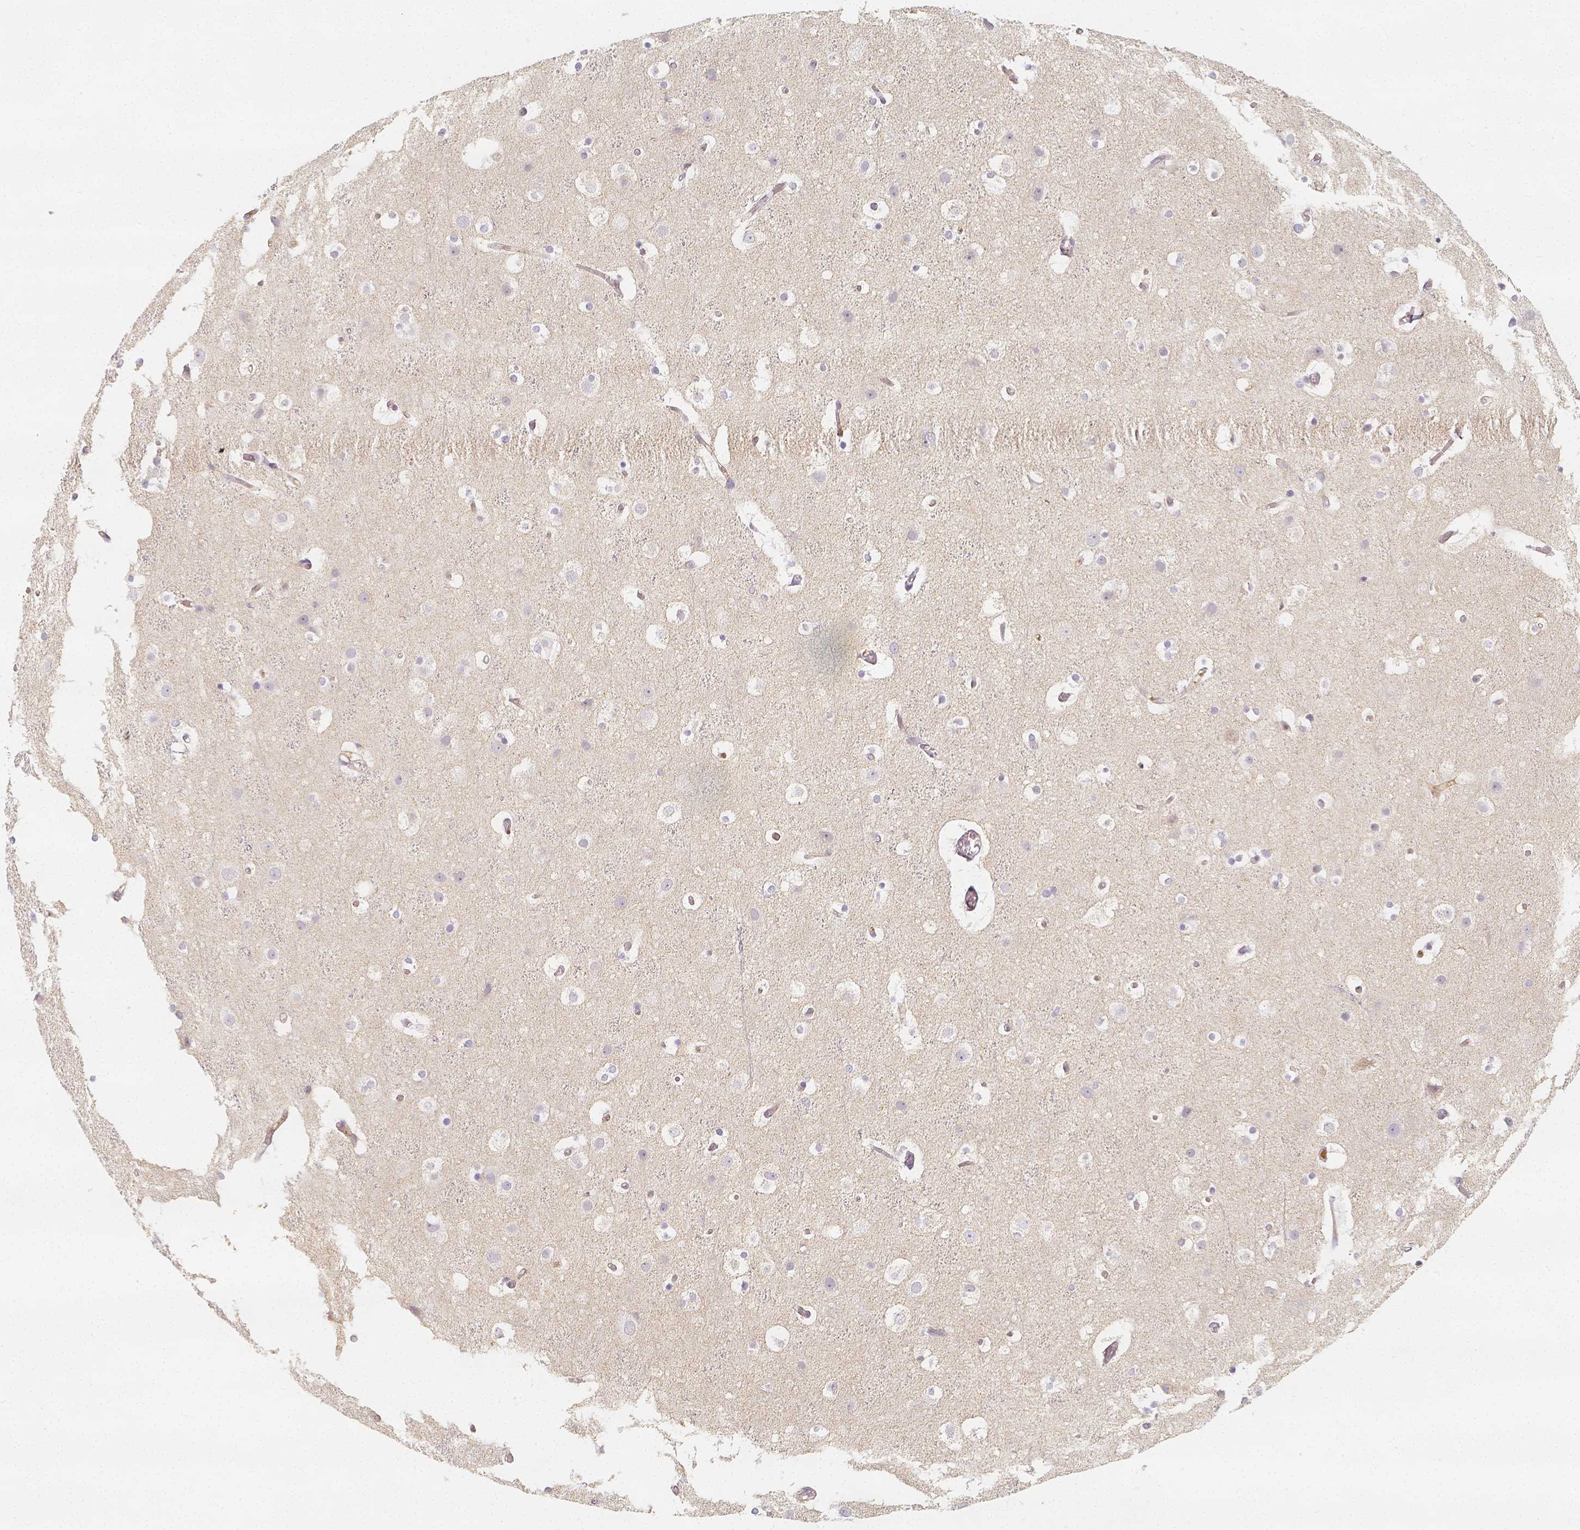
{"staining": {"intensity": "negative", "quantity": "none", "location": "none"}, "tissue": "cerebral cortex", "cell_type": "Endothelial cells", "image_type": "normal", "snomed": [{"axis": "morphology", "description": "Normal tissue, NOS"}, {"axis": "topography", "description": "Cerebral cortex"}], "caption": "Image shows no significant protein expression in endothelial cells of benign cerebral cortex. The staining is performed using DAB (3,3'-diaminobenzidine) brown chromogen with nuclei counter-stained in using hematoxylin.", "gene": "PTPRJ", "patient": {"sex": "female", "age": 52}}